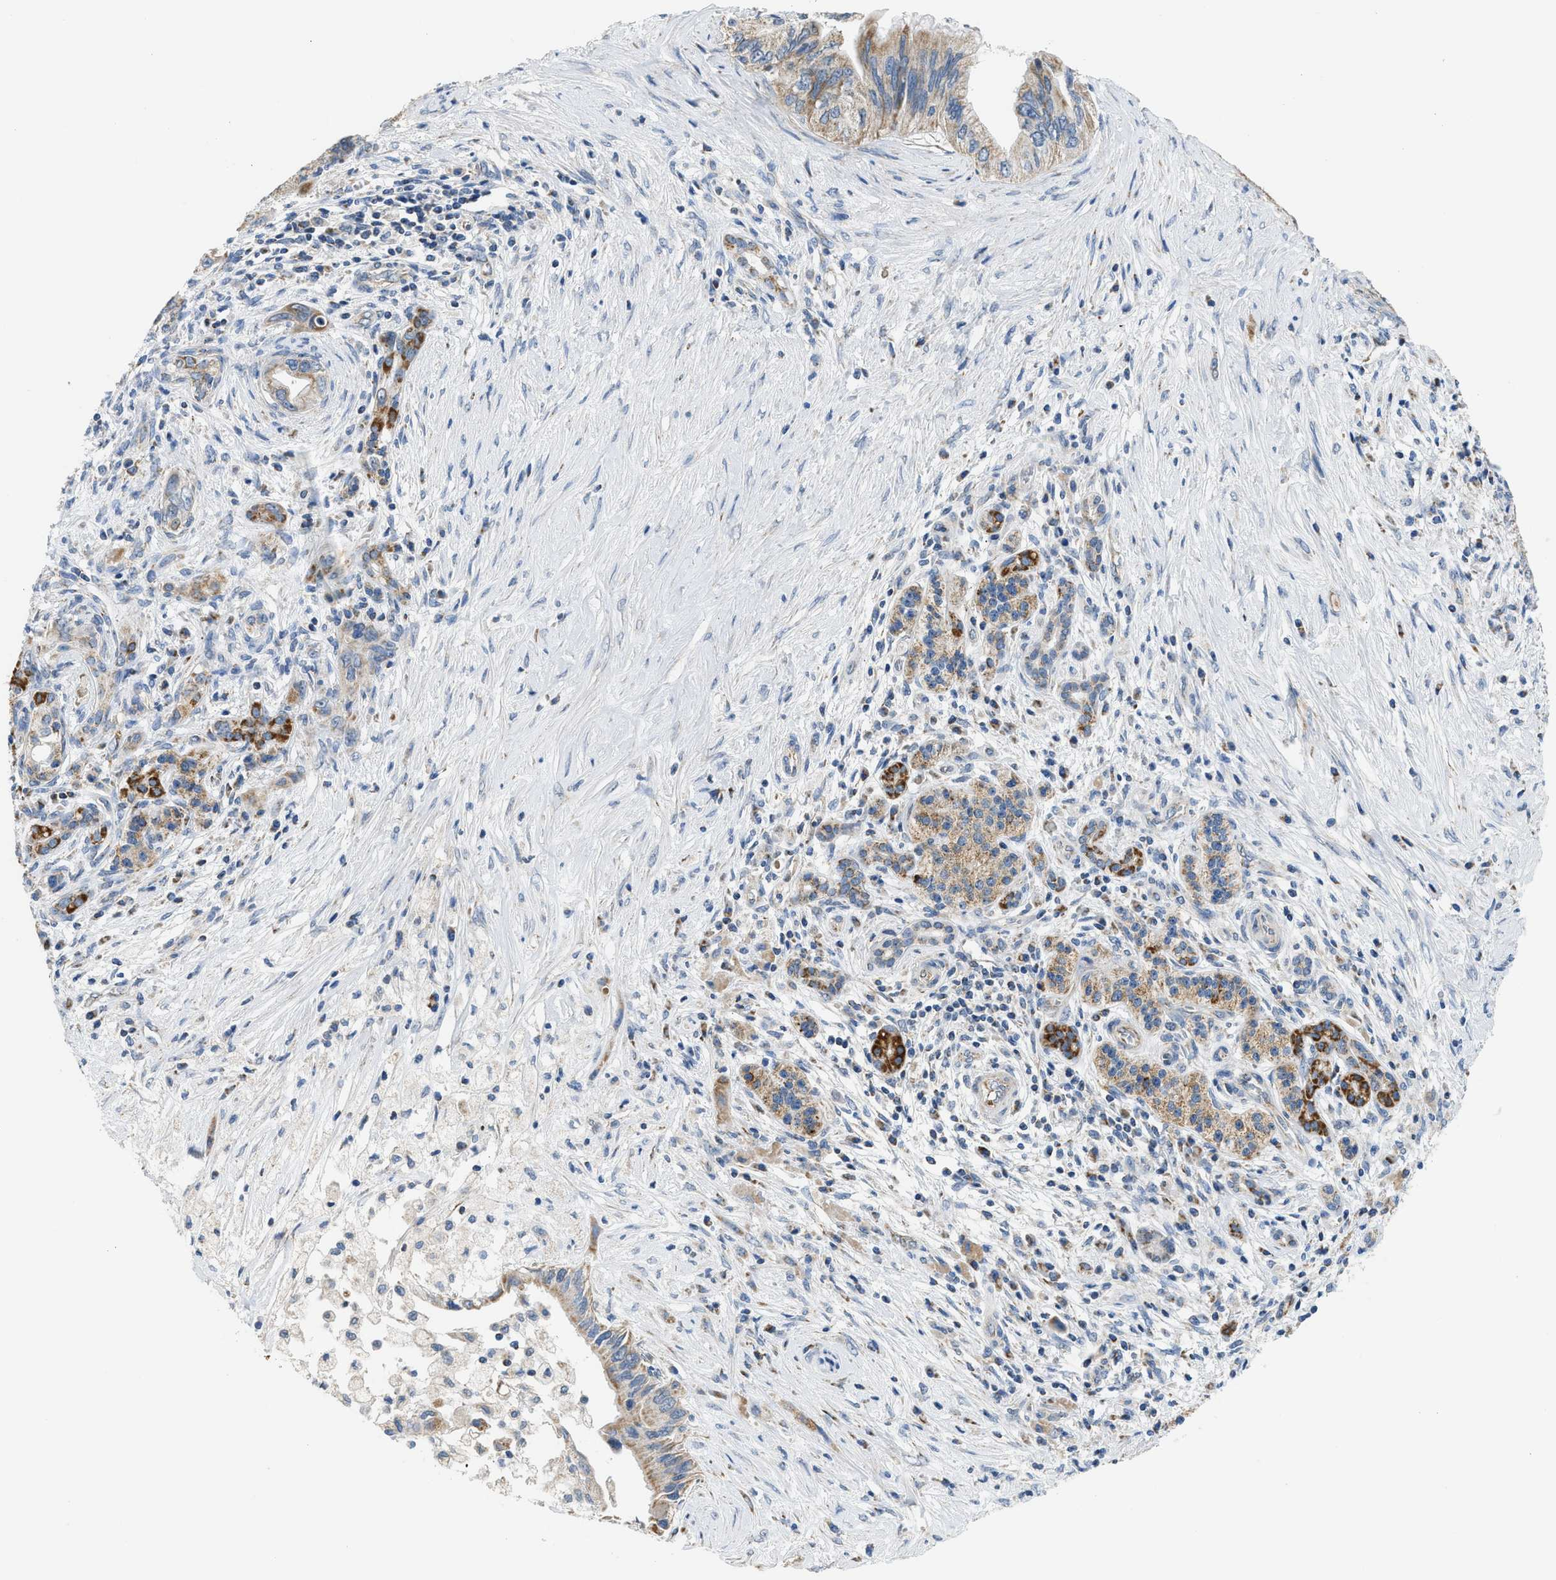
{"staining": {"intensity": "moderate", "quantity": ">75%", "location": "cytoplasmic/membranous"}, "tissue": "pancreatic cancer", "cell_type": "Tumor cells", "image_type": "cancer", "snomed": [{"axis": "morphology", "description": "Adenocarcinoma, NOS"}, {"axis": "topography", "description": "Pancreas"}], "caption": "Moderate cytoplasmic/membranous protein staining is identified in about >75% of tumor cells in pancreatic cancer.", "gene": "GOT2", "patient": {"sex": "female", "age": 73}}